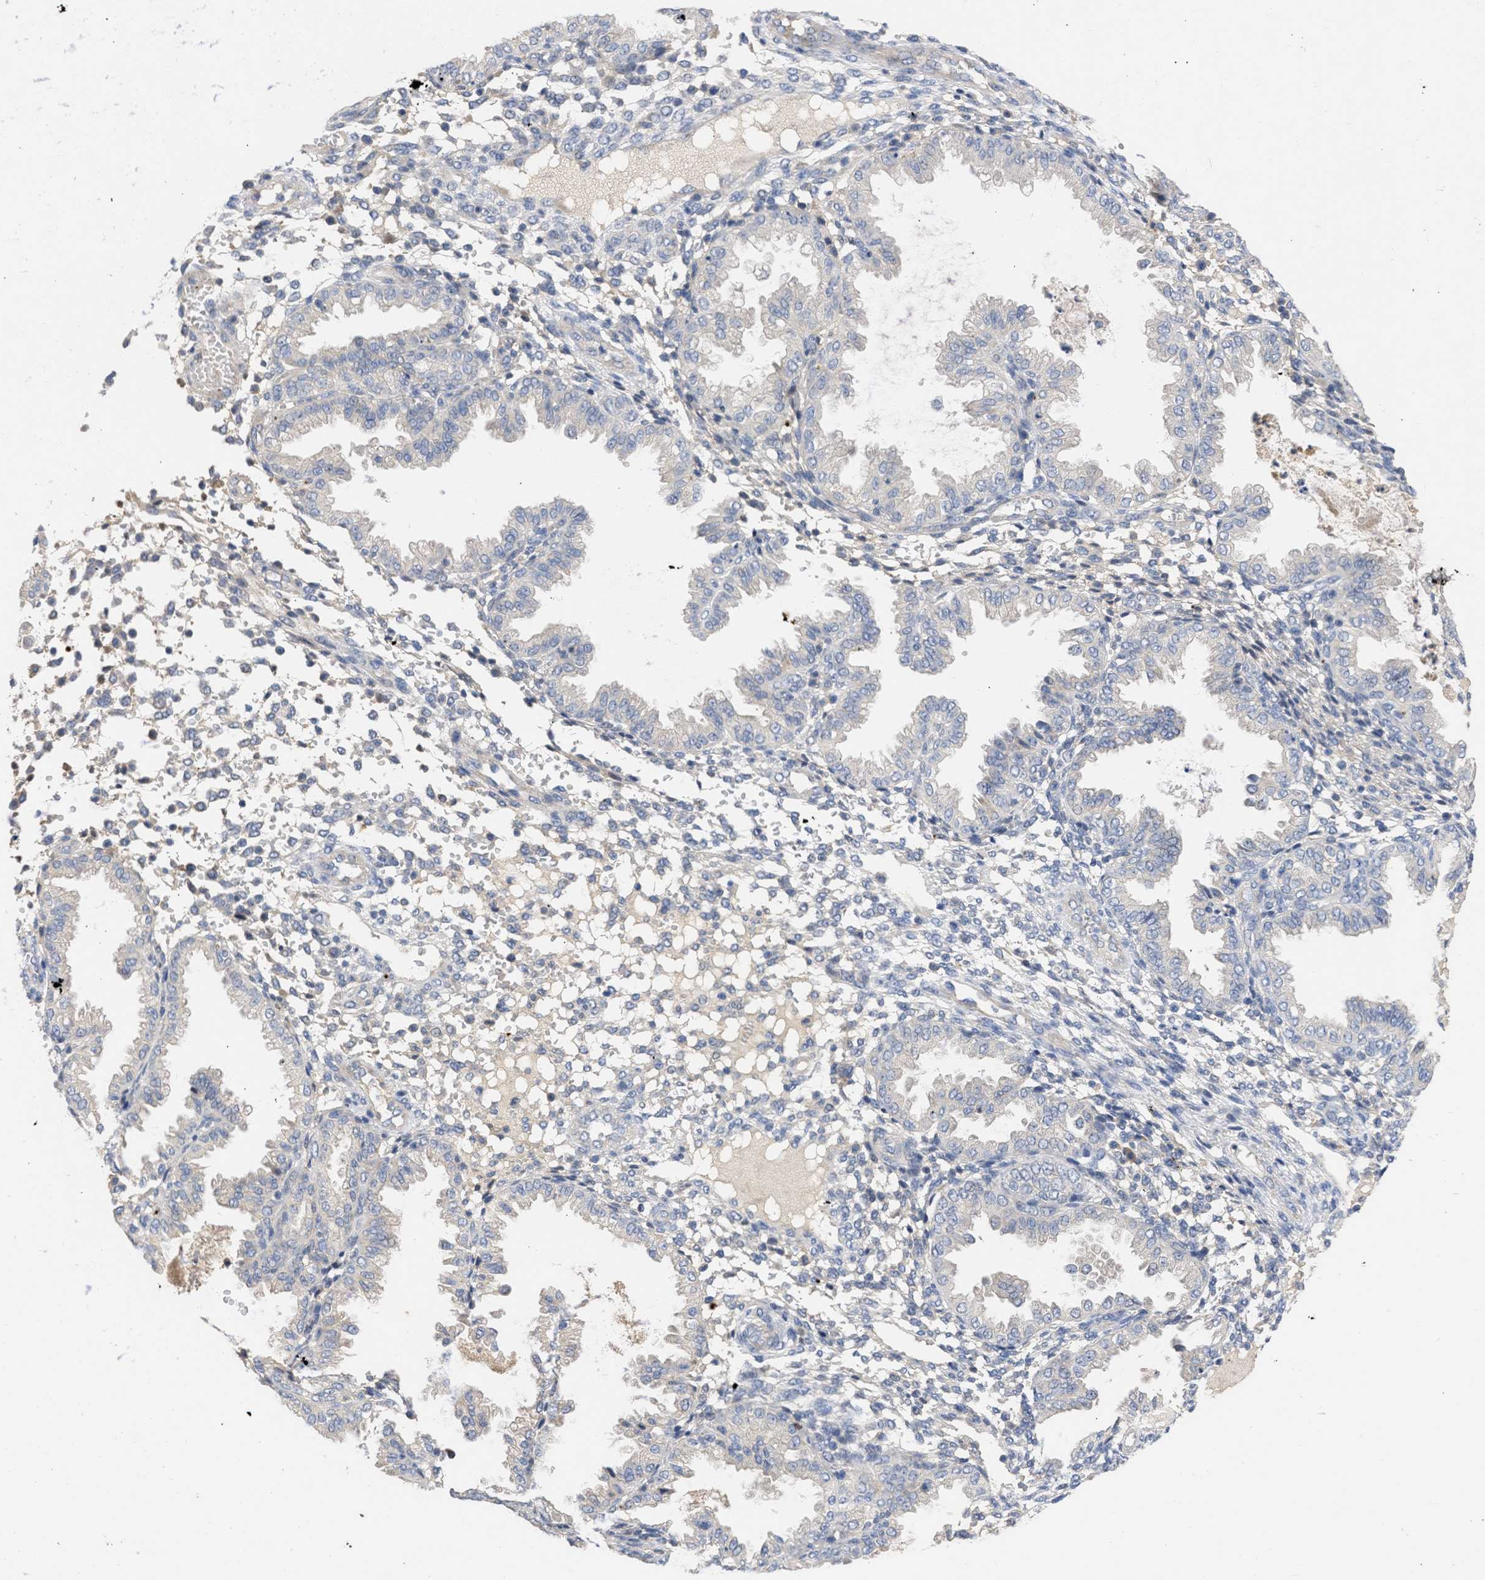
{"staining": {"intensity": "negative", "quantity": "none", "location": "none"}, "tissue": "endometrium", "cell_type": "Cells in endometrial stroma", "image_type": "normal", "snomed": [{"axis": "morphology", "description": "Normal tissue, NOS"}, {"axis": "topography", "description": "Endometrium"}], "caption": "Cells in endometrial stroma show no significant protein staining in normal endometrium. The staining was performed using DAB (3,3'-diaminobenzidine) to visualize the protein expression in brown, while the nuclei were stained in blue with hematoxylin (Magnification: 20x).", "gene": "ARHGEF4", "patient": {"sex": "female", "age": 33}}